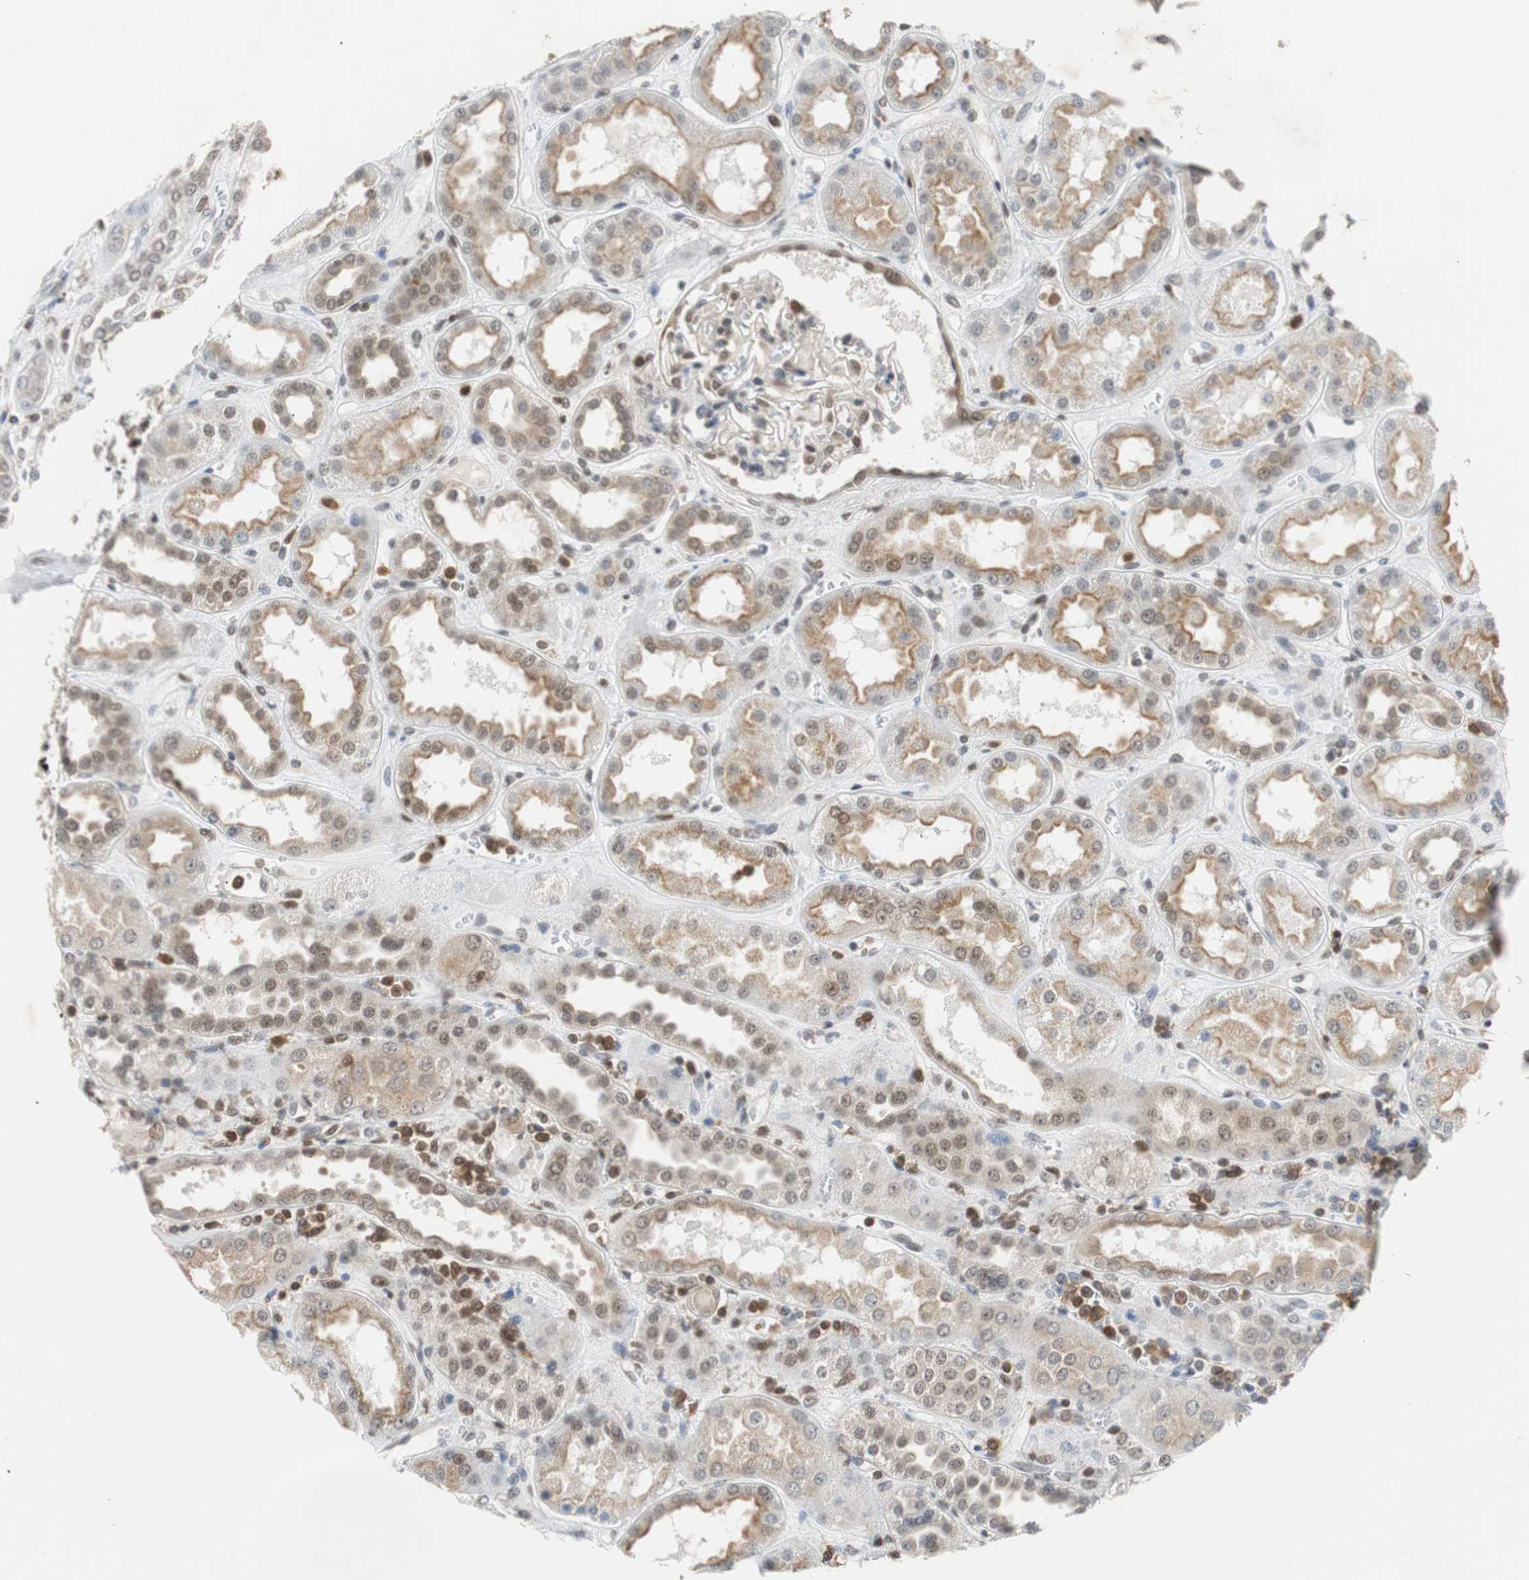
{"staining": {"intensity": "moderate", "quantity": "<25%", "location": "cytoplasmic/membranous,nuclear"}, "tissue": "kidney", "cell_type": "Cells in glomeruli", "image_type": "normal", "snomed": [{"axis": "morphology", "description": "Normal tissue, NOS"}, {"axis": "topography", "description": "Kidney"}], "caption": "Immunohistochemical staining of normal kidney displays low levels of moderate cytoplasmic/membranous,nuclear staining in about <25% of cells in glomeruli. Using DAB (3,3'-diaminobenzidine) (brown) and hematoxylin (blue) stains, captured at high magnification using brightfield microscopy.", "gene": "SIRT1", "patient": {"sex": "male", "age": 59}}